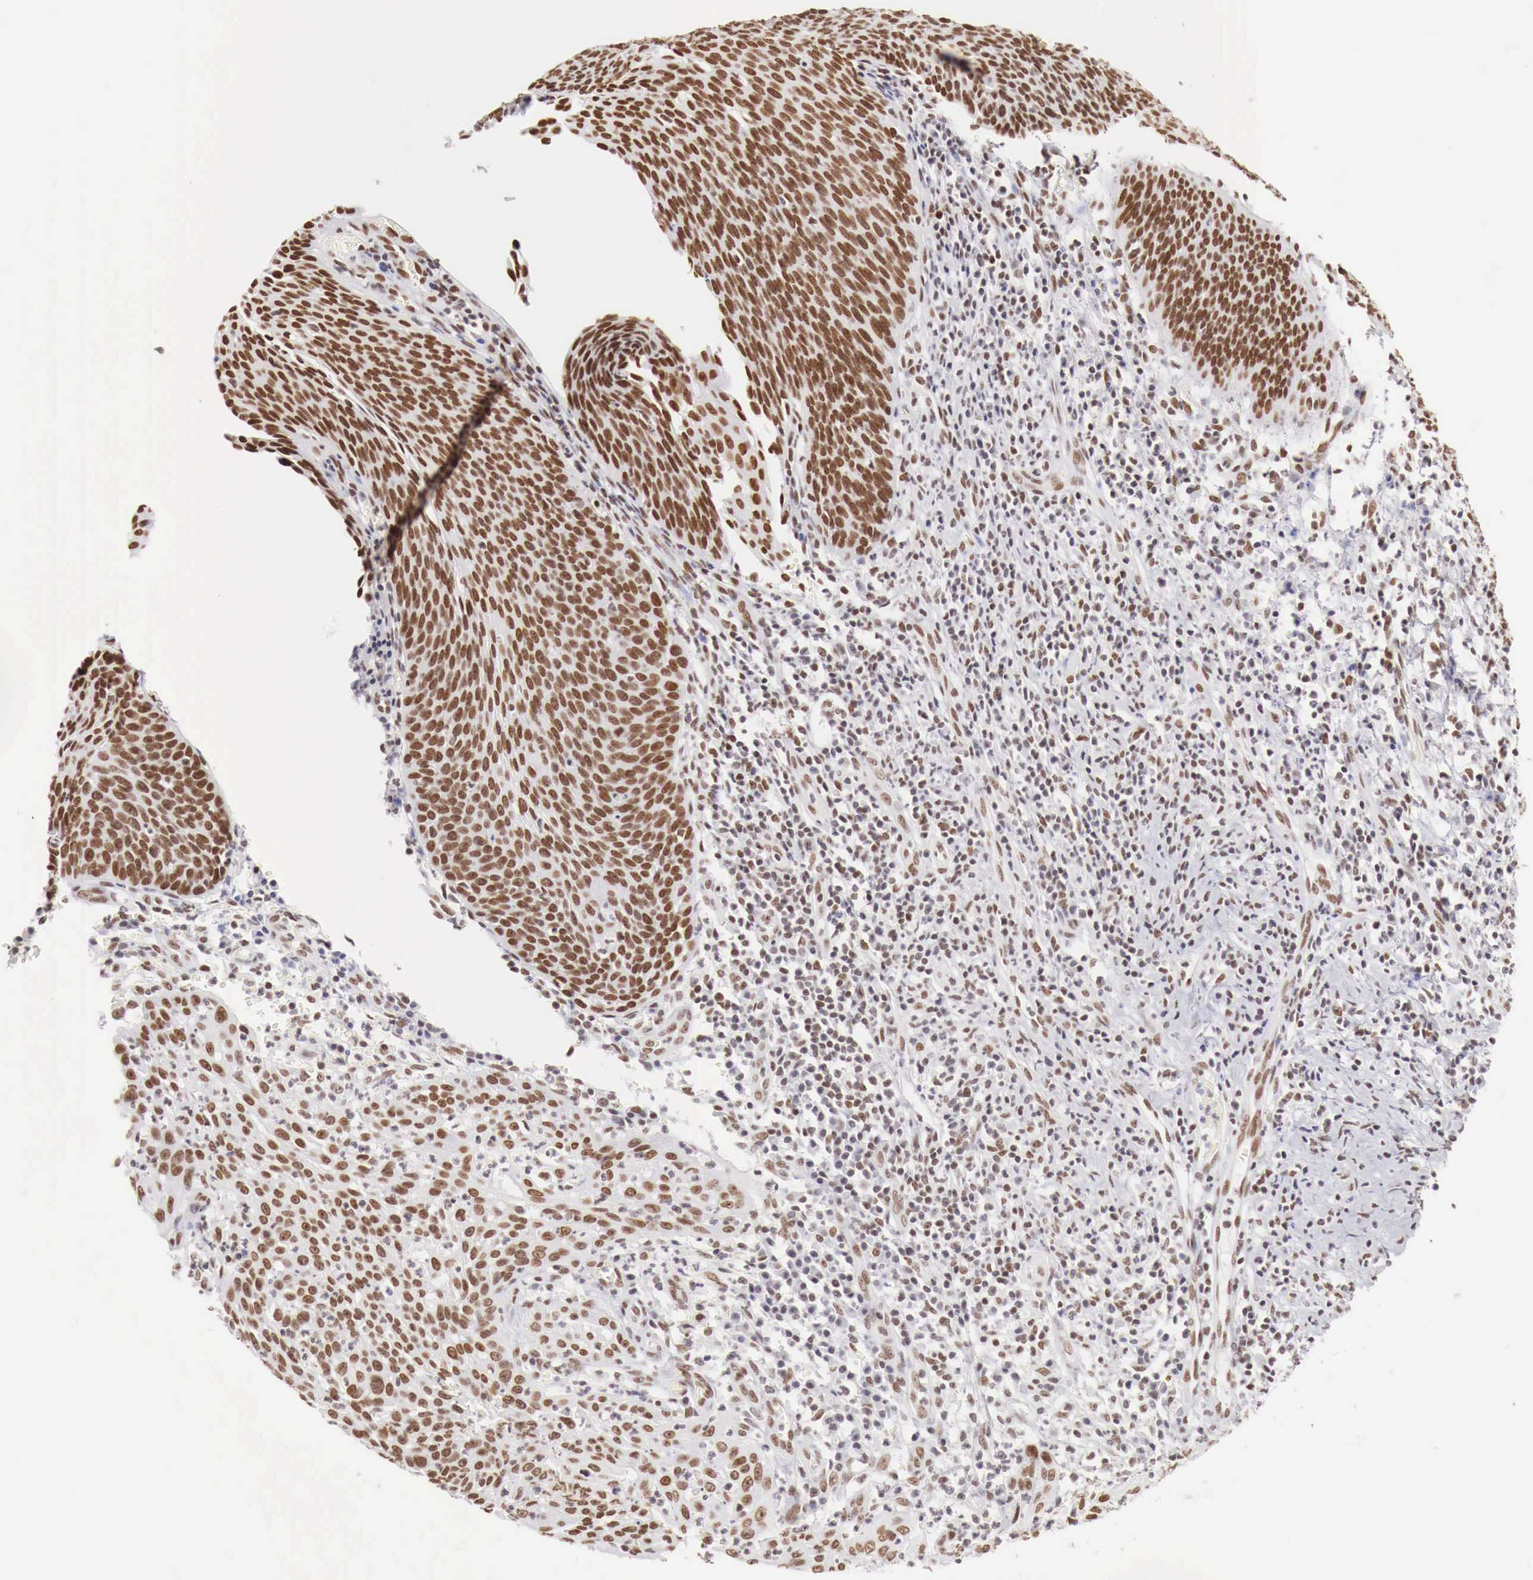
{"staining": {"intensity": "moderate", "quantity": "25%-75%", "location": "nuclear"}, "tissue": "cervical cancer", "cell_type": "Tumor cells", "image_type": "cancer", "snomed": [{"axis": "morphology", "description": "Squamous cell carcinoma, NOS"}, {"axis": "topography", "description": "Cervix"}], "caption": "Moderate nuclear staining for a protein is seen in about 25%-75% of tumor cells of squamous cell carcinoma (cervical) using immunohistochemistry (IHC).", "gene": "PHF14", "patient": {"sex": "female", "age": 41}}